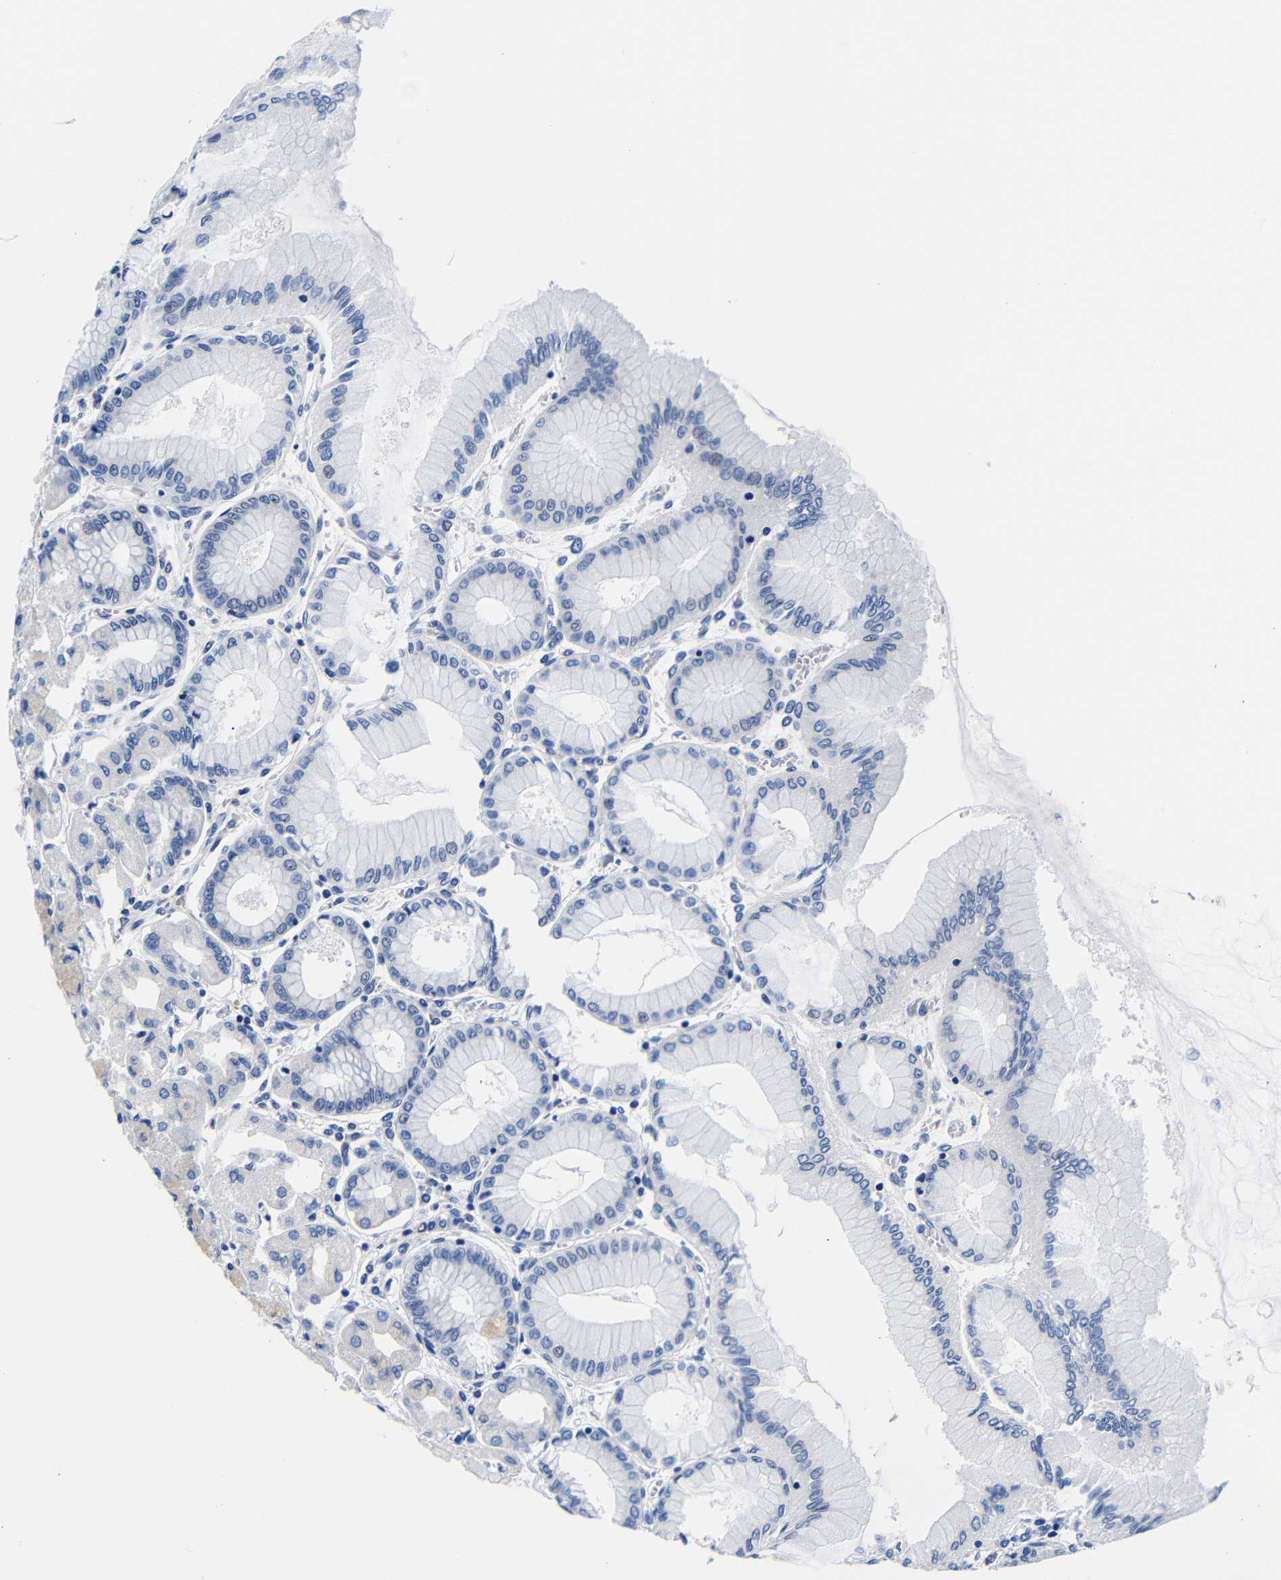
{"staining": {"intensity": "negative", "quantity": "none", "location": "none"}, "tissue": "stomach", "cell_type": "Glandular cells", "image_type": "normal", "snomed": [{"axis": "morphology", "description": "Normal tissue, NOS"}, {"axis": "topography", "description": "Stomach, upper"}], "caption": "A high-resolution photomicrograph shows immunohistochemistry staining of normal stomach, which demonstrates no significant positivity in glandular cells.", "gene": "CLEC4G", "patient": {"sex": "female", "age": 56}}